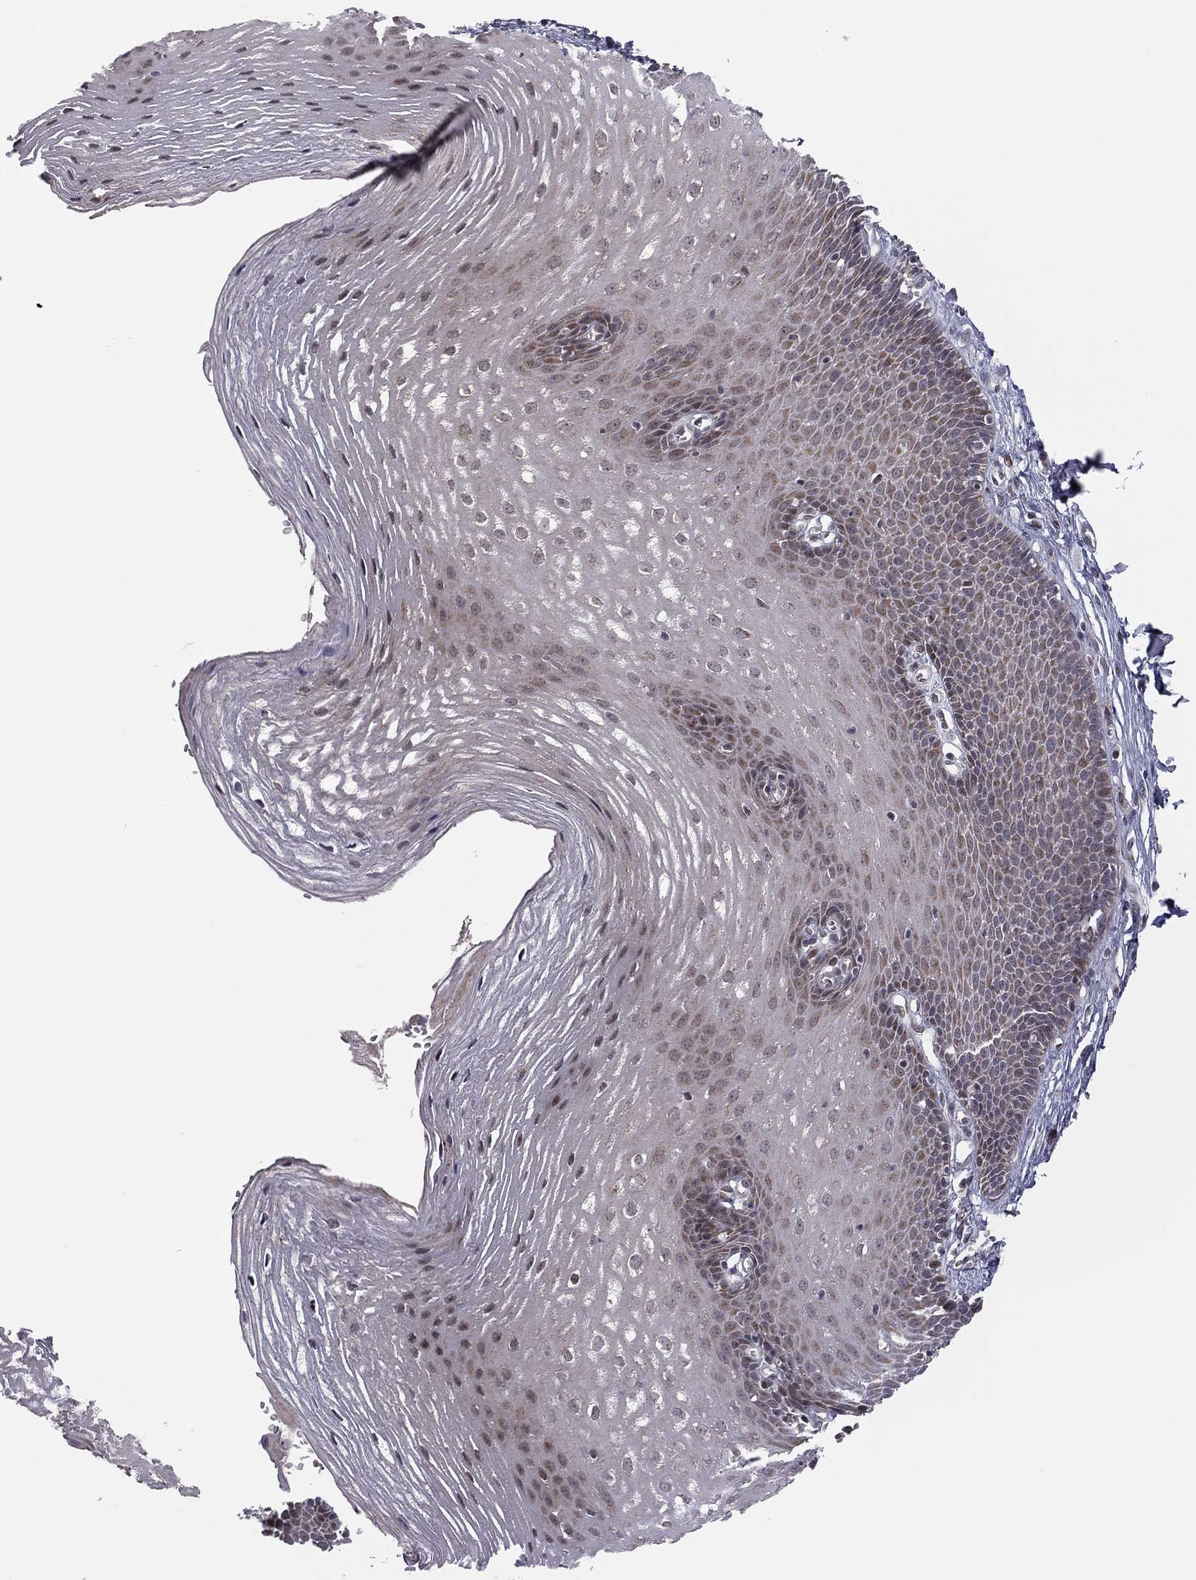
{"staining": {"intensity": "moderate", "quantity": "<25%", "location": "cytoplasmic/membranous,nuclear"}, "tissue": "esophagus", "cell_type": "Squamous epithelial cells", "image_type": "normal", "snomed": [{"axis": "morphology", "description": "Normal tissue, NOS"}, {"axis": "topography", "description": "Esophagus"}], "caption": "High-power microscopy captured an IHC micrograph of unremarkable esophagus, revealing moderate cytoplasmic/membranous,nuclear expression in approximately <25% of squamous epithelial cells.", "gene": "MC3R", "patient": {"sex": "male", "age": 72}}